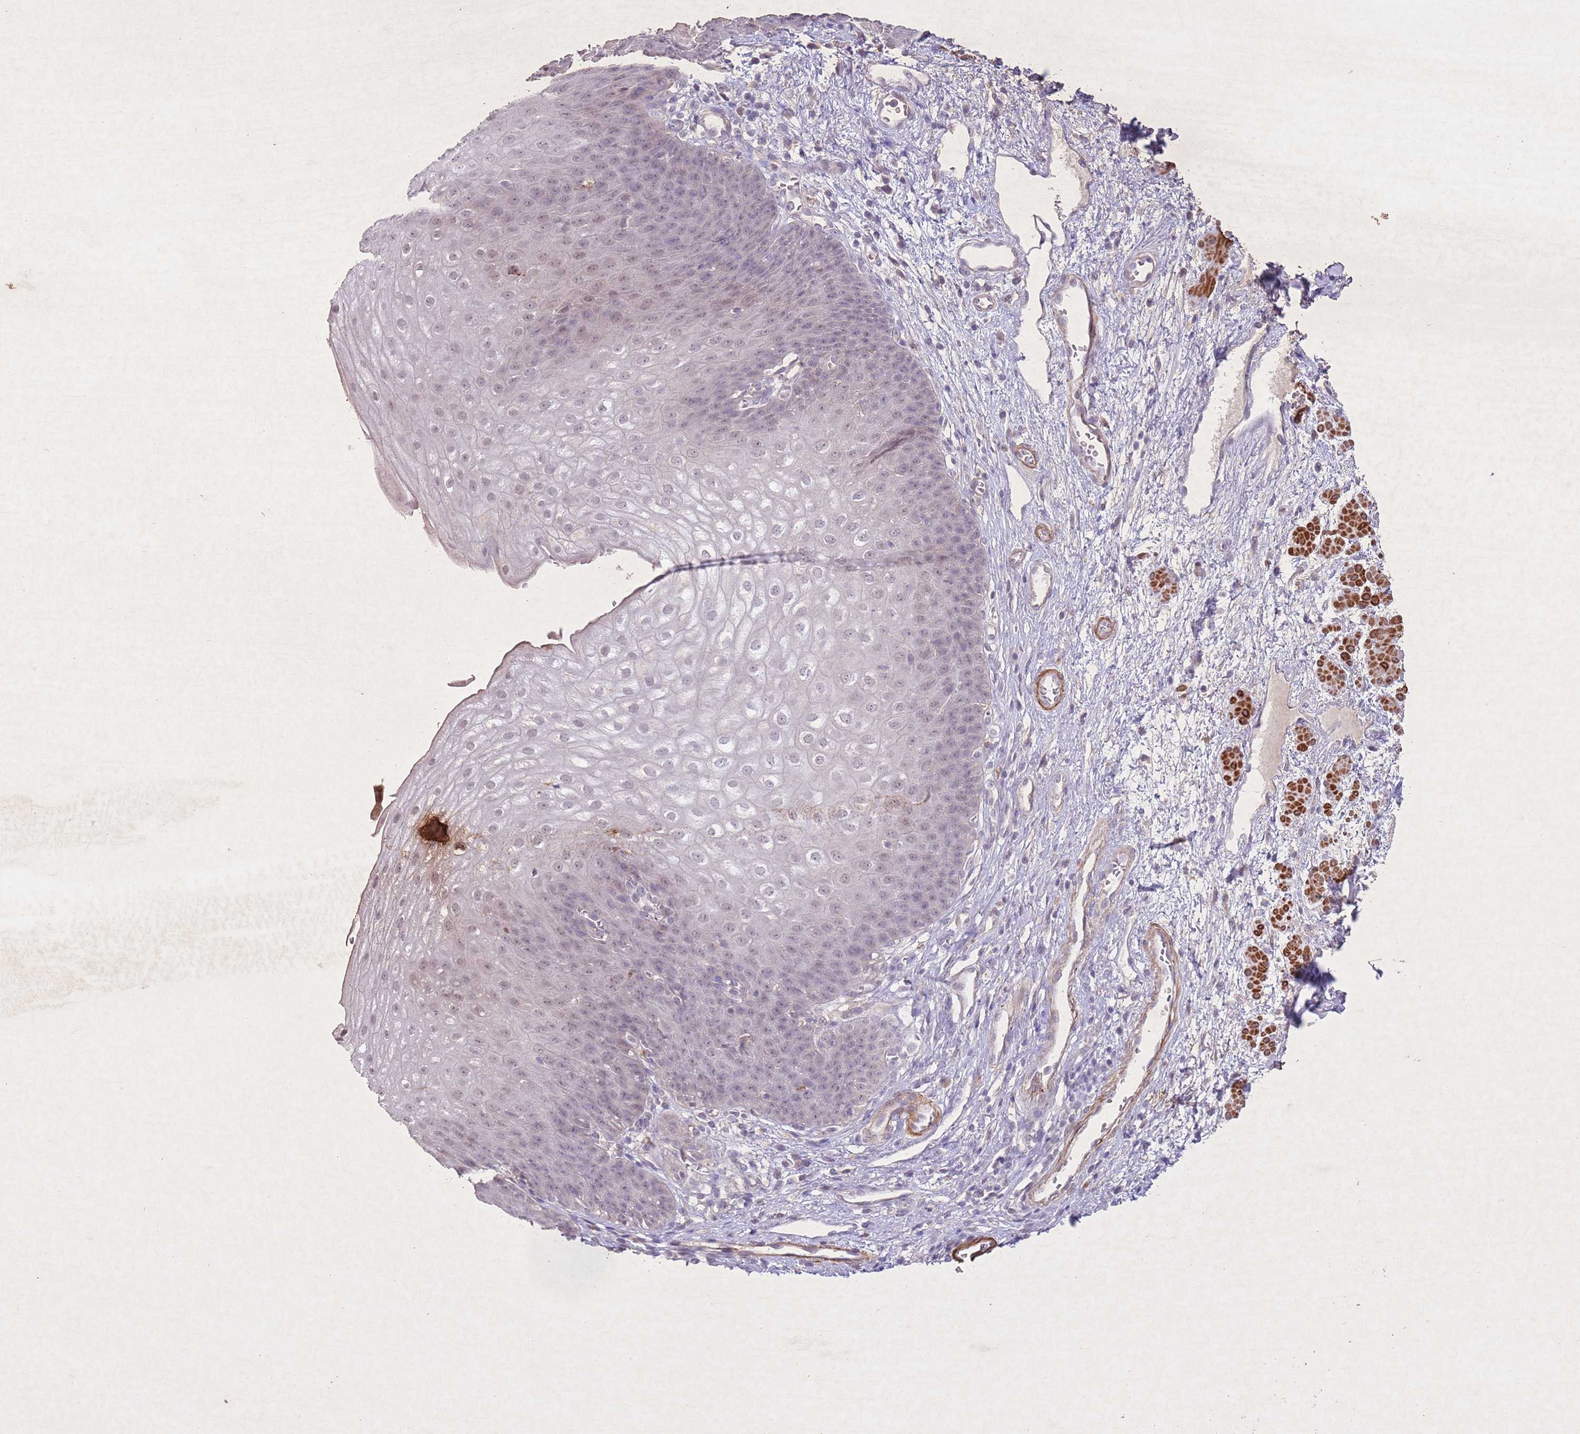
{"staining": {"intensity": "weak", "quantity": "25%-75%", "location": "nuclear"}, "tissue": "esophagus", "cell_type": "Squamous epithelial cells", "image_type": "normal", "snomed": [{"axis": "morphology", "description": "Normal tissue, NOS"}, {"axis": "topography", "description": "Esophagus"}], "caption": "Immunohistochemistry (IHC) staining of unremarkable esophagus, which reveals low levels of weak nuclear positivity in about 25%-75% of squamous epithelial cells indicating weak nuclear protein staining. The staining was performed using DAB (brown) for protein detection and nuclei were counterstained in hematoxylin (blue).", "gene": "CCNI", "patient": {"sex": "male", "age": 71}}